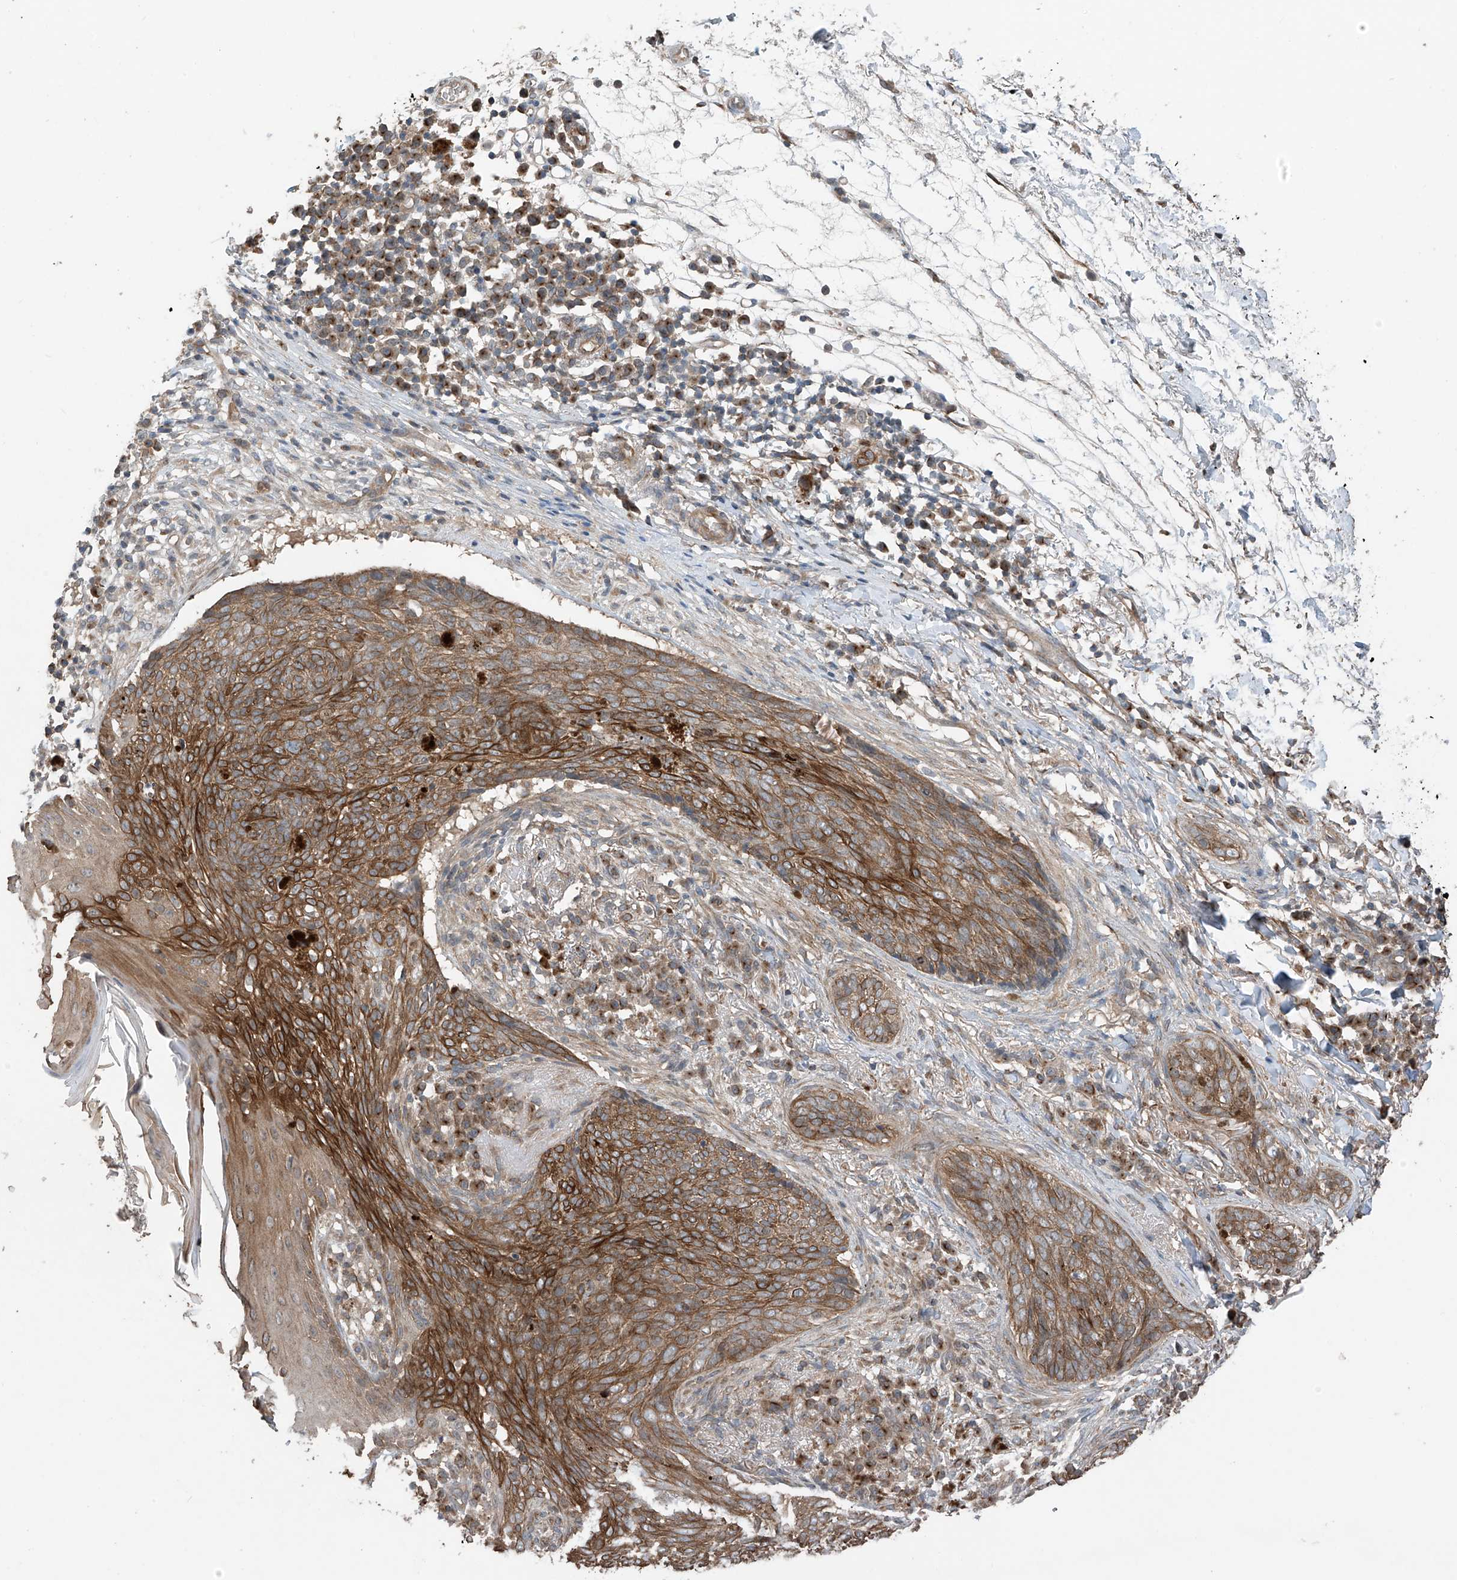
{"staining": {"intensity": "moderate", "quantity": ">75%", "location": "cytoplasmic/membranous"}, "tissue": "skin cancer", "cell_type": "Tumor cells", "image_type": "cancer", "snomed": [{"axis": "morphology", "description": "Basal cell carcinoma"}, {"axis": "topography", "description": "Skin"}], "caption": "The photomicrograph shows immunohistochemical staining of skin cancer (basal cell carcinoma). There is moderate cytoplasmic/membranous positivity is appreciated in about >75% of tumor cells.", "gene": "RPAIN", "patient": {"sex": "male", "age": 85}}